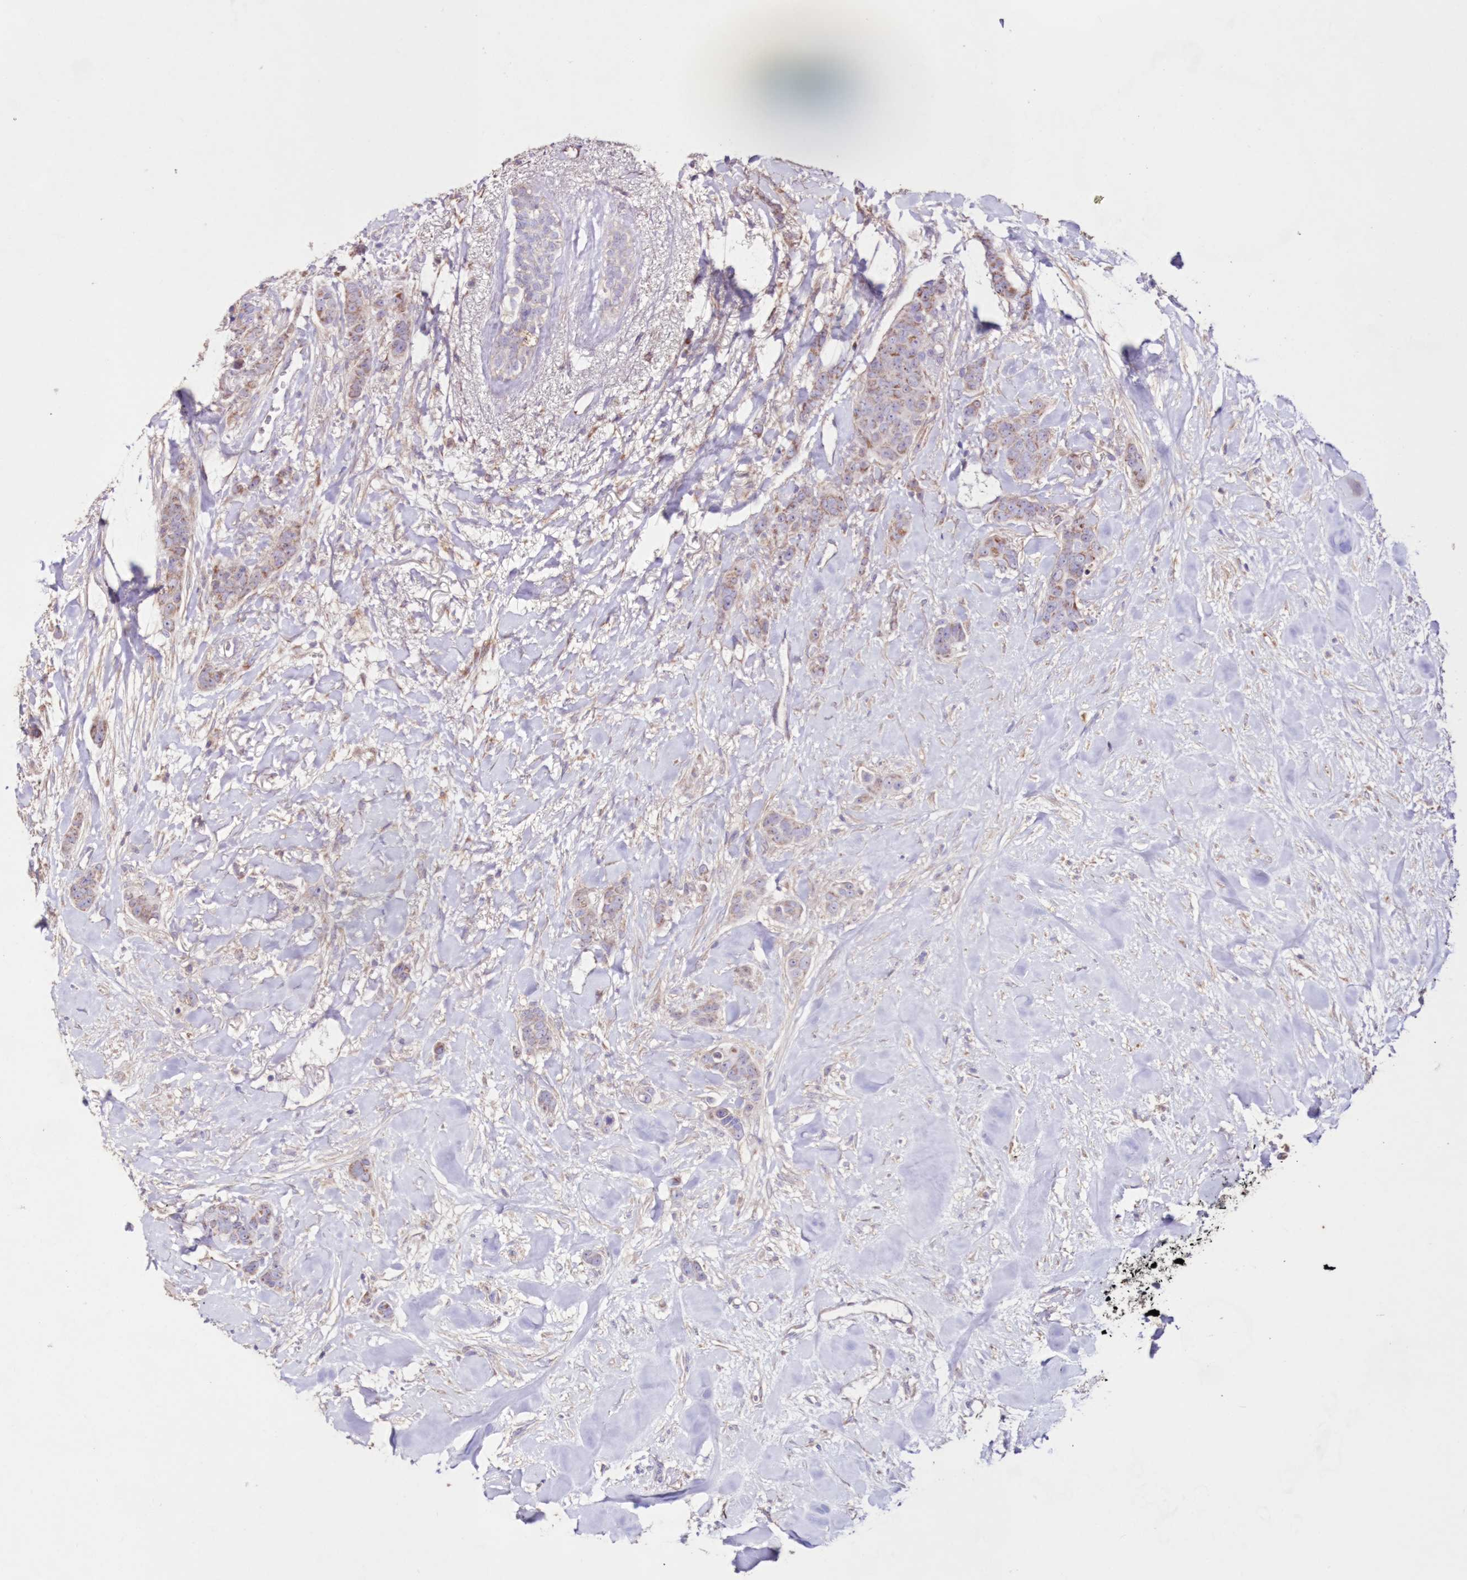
{"staining": {"intensity": "weak", "quantity": "25%-75%", "location": "cytoplasmic/membranous"}, "tissue": "breast cancer", "cell_type": "Tumor cells", "image_type": "cancer", "snomed": [{"axis": "morphology", "description": "Duct carcinoma"}, {"axis": "topography", "description": "Breast"}], "caption": "Tumor cells exhibit low levels of weak cytoplasmic/membranous expression in about 25%-75% of cells in human breast cancer (infiltrating ductal carcinoma).", "gene": "HADHB", "patient": {"sex": "female", "age": 40}}